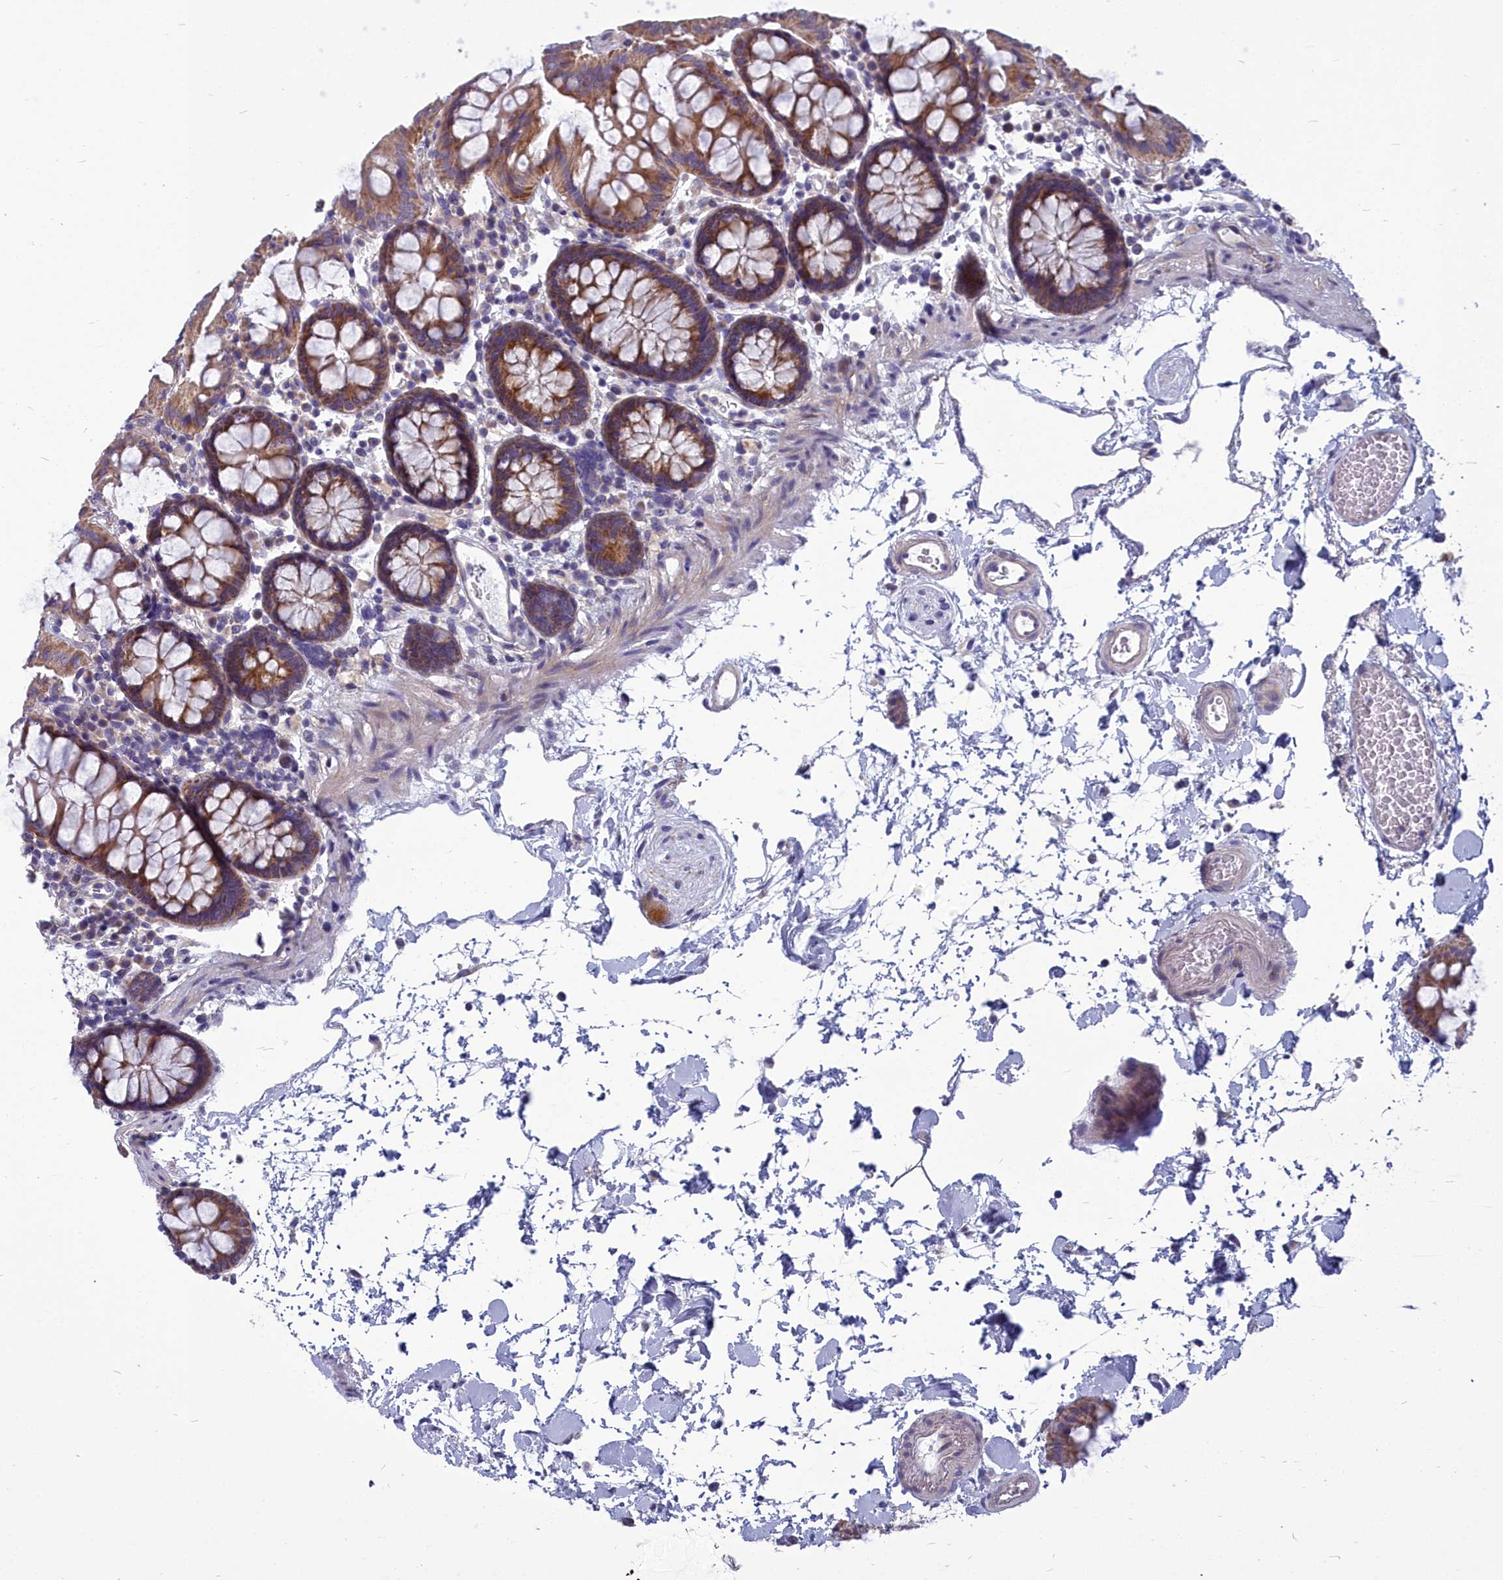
{"staining": {"intensity": "negative", "quantity": "none", "location": "none"}, "tissue": "colon", "cell_type": "Endothelial cells", "image_type": "normal", "snomed": [{"axis": "morphology", "description": "Normal tissue, NOS"}, {"axis": "topography", "description": "Colon"}], "caption": "A histopathology image of human colon is negative for staining in endothelial cells. (DAB (3,3'-diaminobenzidine) immunohistochemistry (IHC) with hematoxylin counter stain).", "gene": "COX20", "patient": {"sex": "male", "age": 75}}